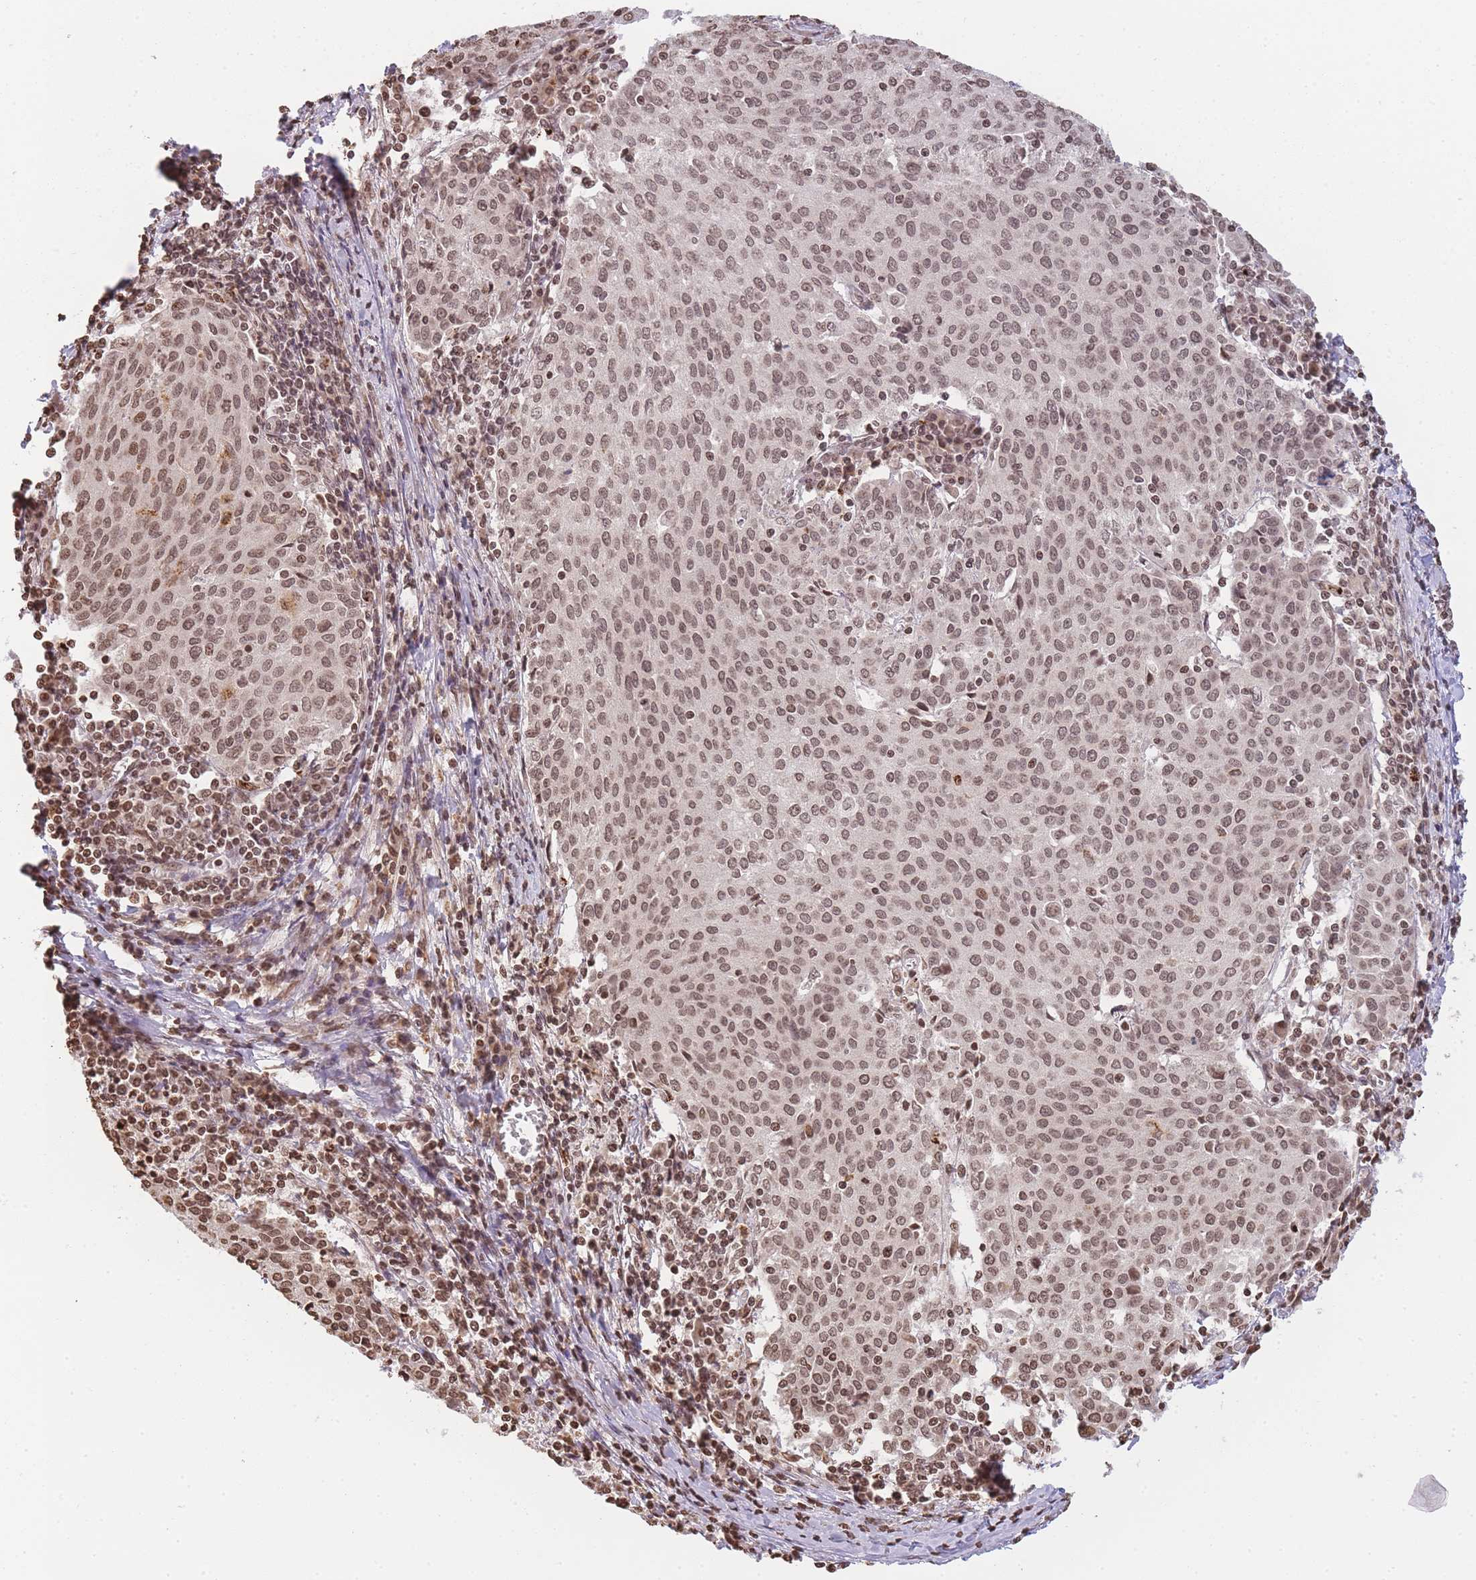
{"staining": {"intensity": "moderate", "quantity": ">75%", "location": "nuclear"}, "tissue": "cervical cancer", "cell_type": "Tumor cells", "image_type": "cancer", "snomed": [{"axis": "morphology", "description": "Squamous cell carcinoma, NOS"}, {"axis": "topography", "description": "Cervix"}], "caption": "Cervical cancer (squamous cell carcinoma) was stained to show a protein in brown. There is medium levels of moderate nuclear expression in approximately >75% of tumor cells.", "gene": "WWTR1", "patient": {"sex": "female", "age": 46}}